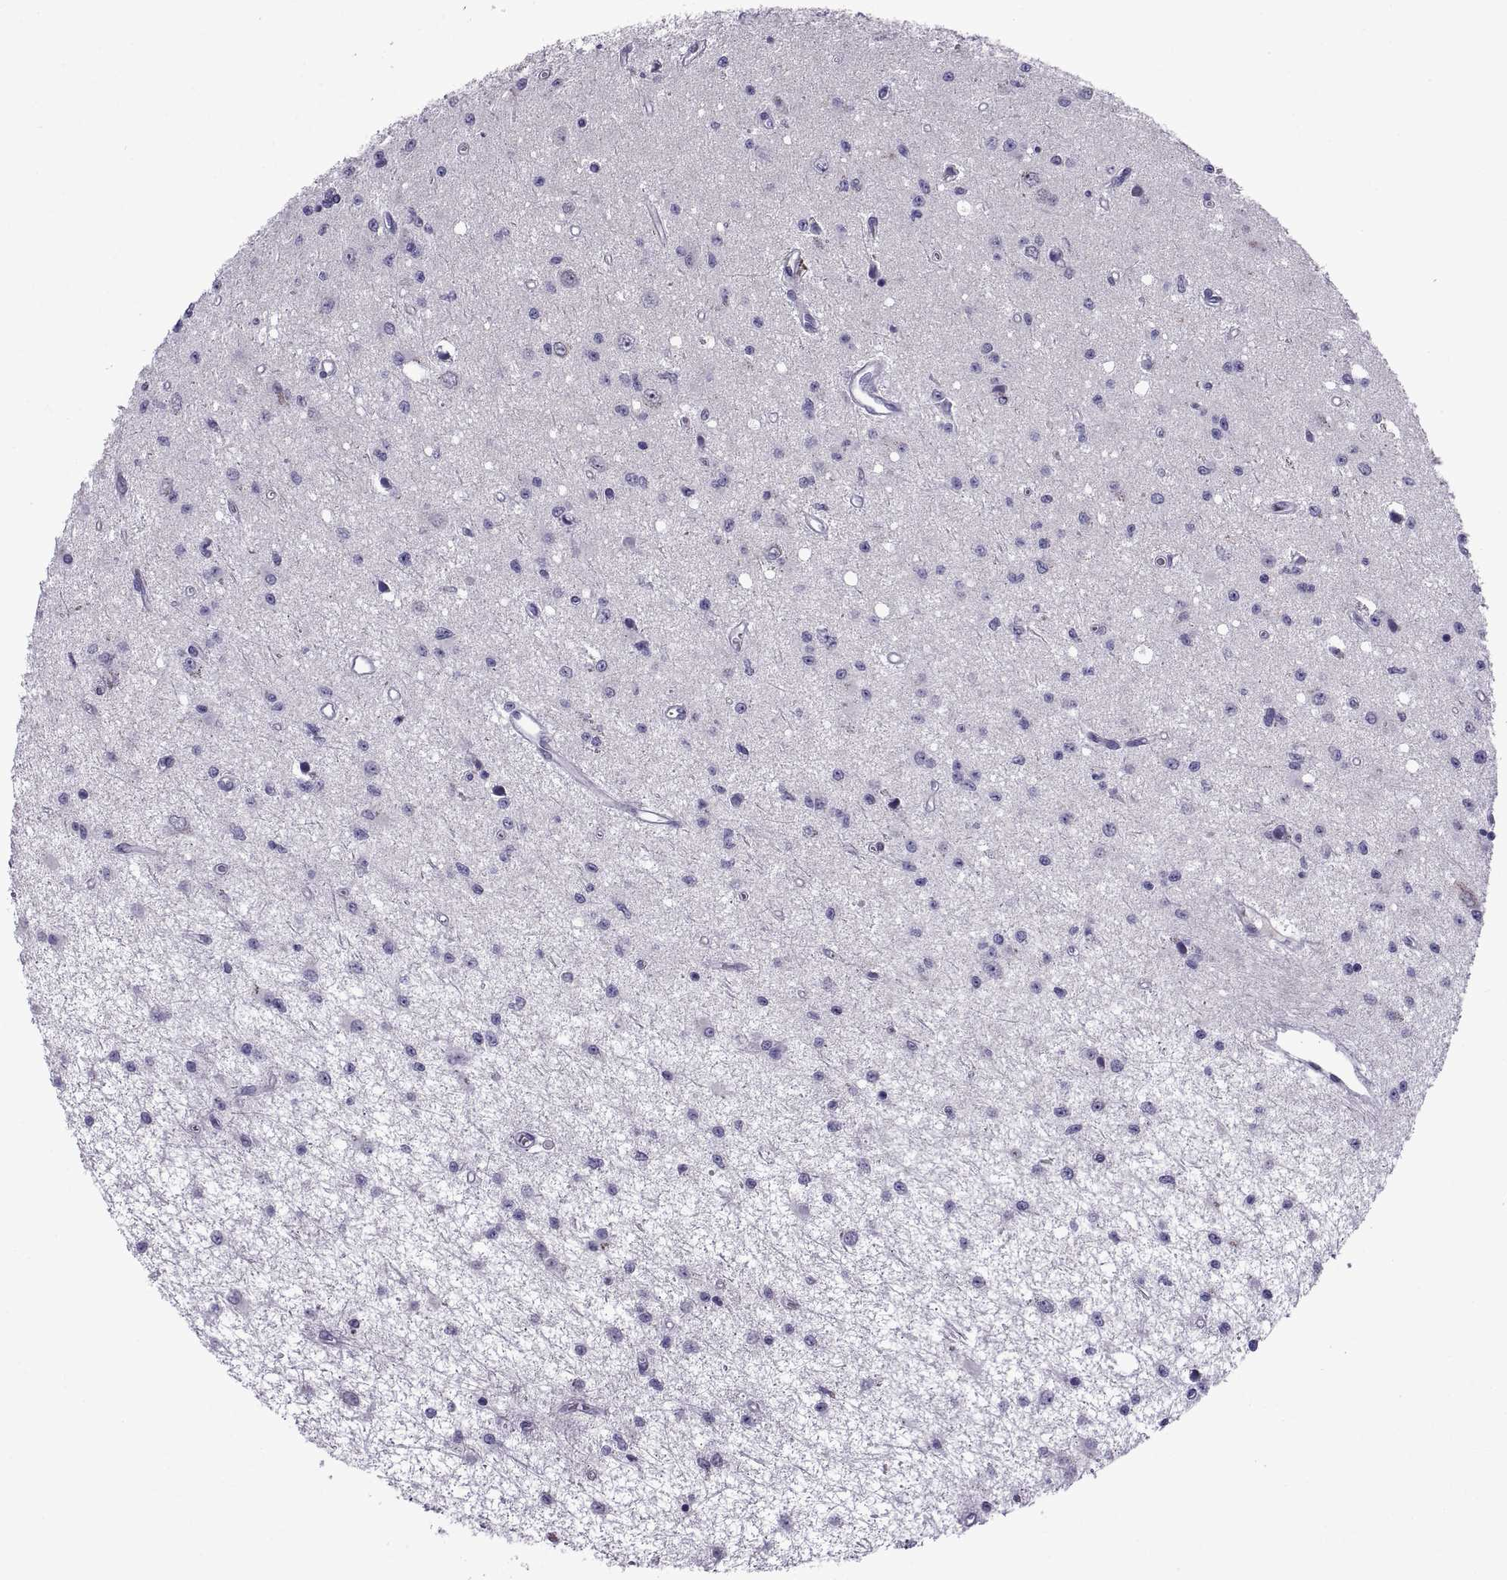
{"staining": {"intensity": "negative", "quantity": "none", "location": "none"}, "tissue": "glioma", "cell_type": "Tumor cells", "image_type": "cancer", "snomed": [{"axis": "morphology", "description": "Glioma, malignant, Low grade"}, {"axis": "topography", "description": "Brain"}], "caption": "Tumor cells show no significant protein positivity in glioma. Brightfield microscopy of immunohistochemistry (IHC) stained with DAB (brown) and hematoxylin (blue), captured at high magnification.", "gene": "SPDYE1", "patient": {"sex": "female", "age": 45}}